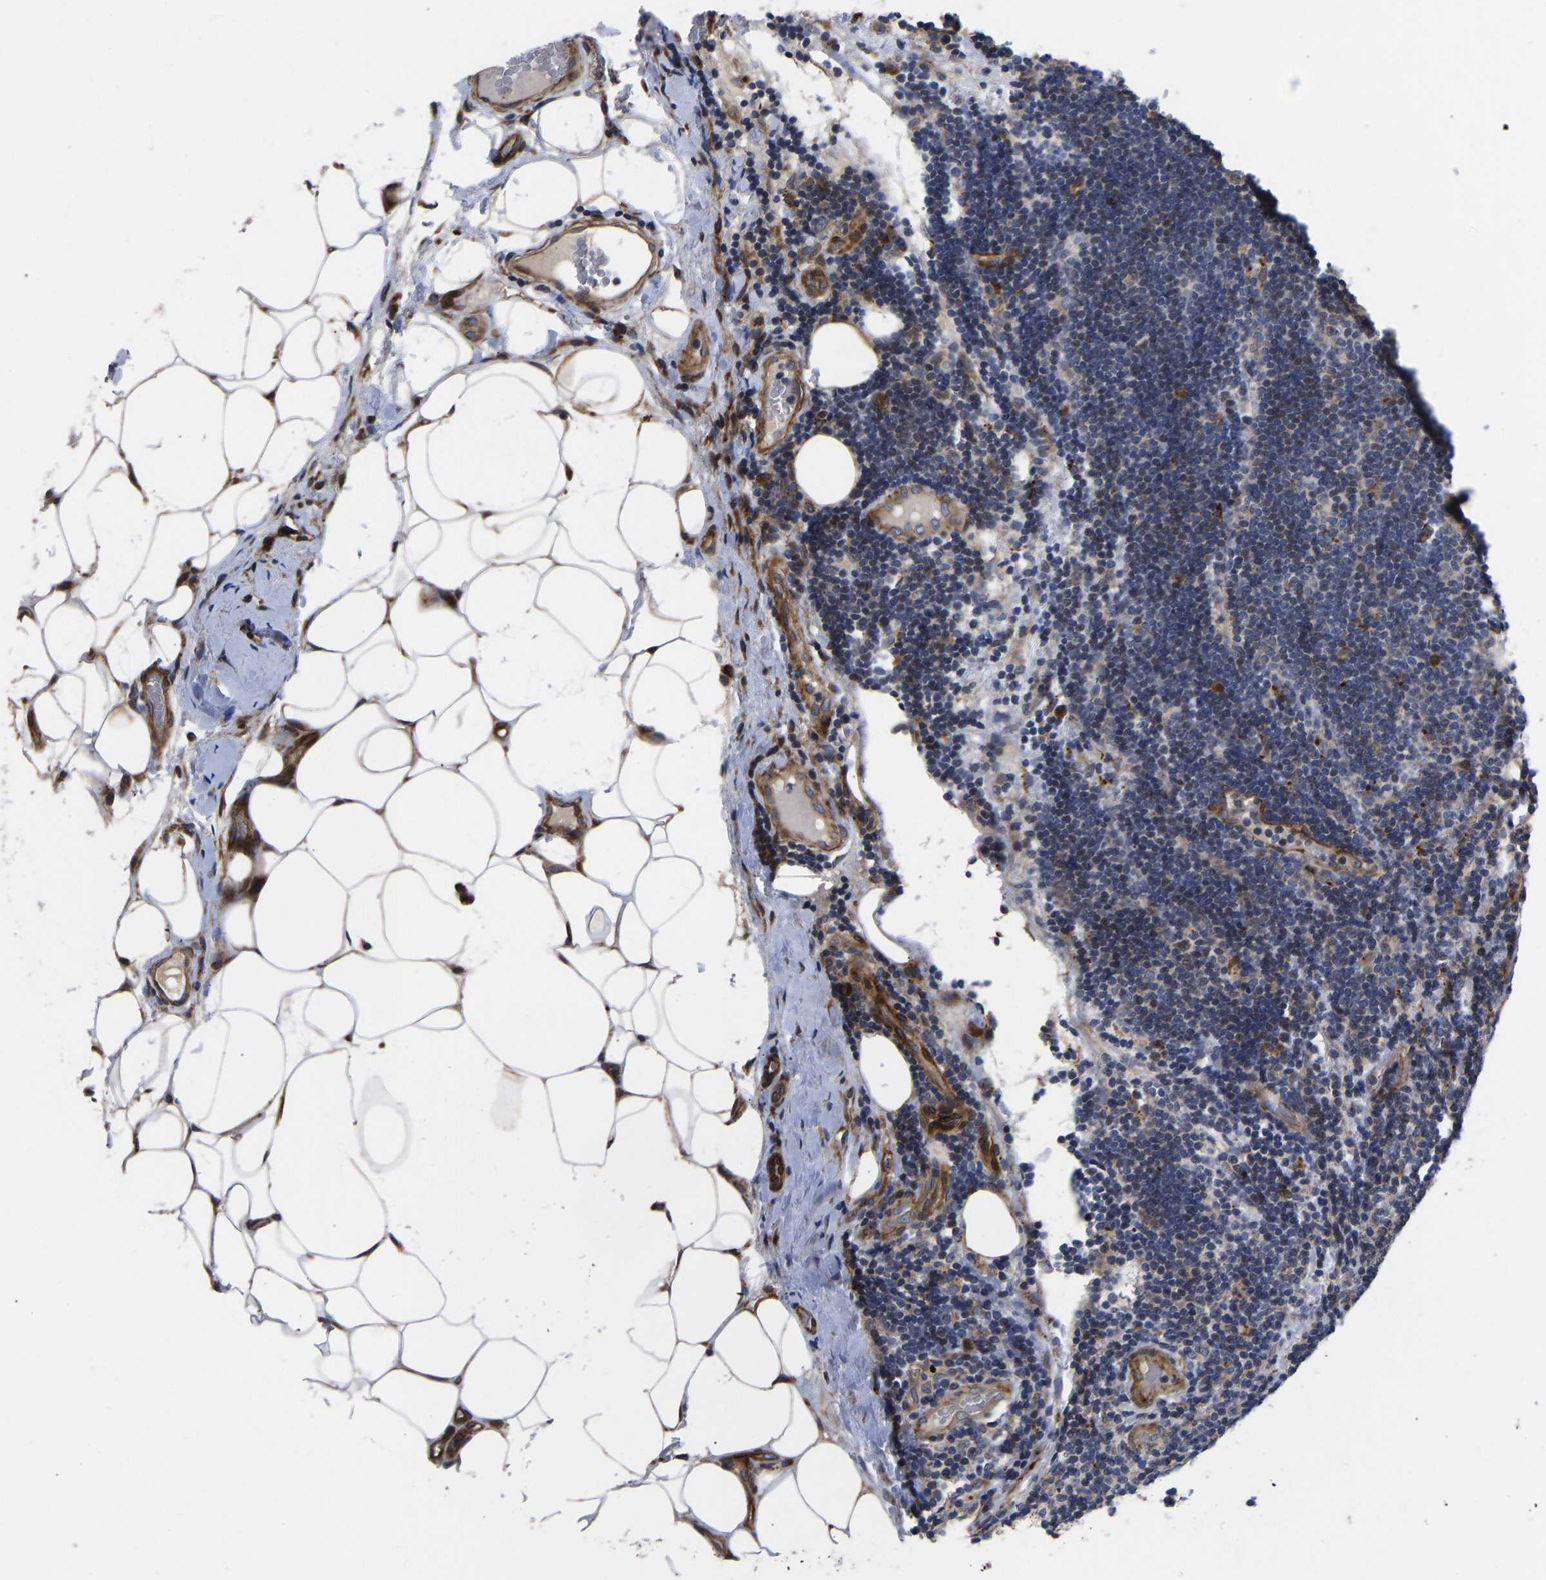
{"staining": {"intensity": "moderate", "quantity": "<25%", "location": "cytoplasmic/membranous,nuclear"}, "tissue": "lymphoma", "cell_type": "Tumor cells", "image_type": "cancer", "snomed": [{"axis": "morphology", "description": "Malignant lymphoma, non-Hodgkin's type, Low grade"}, {"axis": "topography", "description": "Lymph node"}], "caption": "Malignant lymphoma, non-Hodgkin's type (low-grade) stained with a brown dye demonstrates moderate cytoplasmic/membranous and nuclear positive staining in approximately <25% of tumor cells.", "gene": "TMEM38B", "patient": {"sex": "male", "age": 83}}